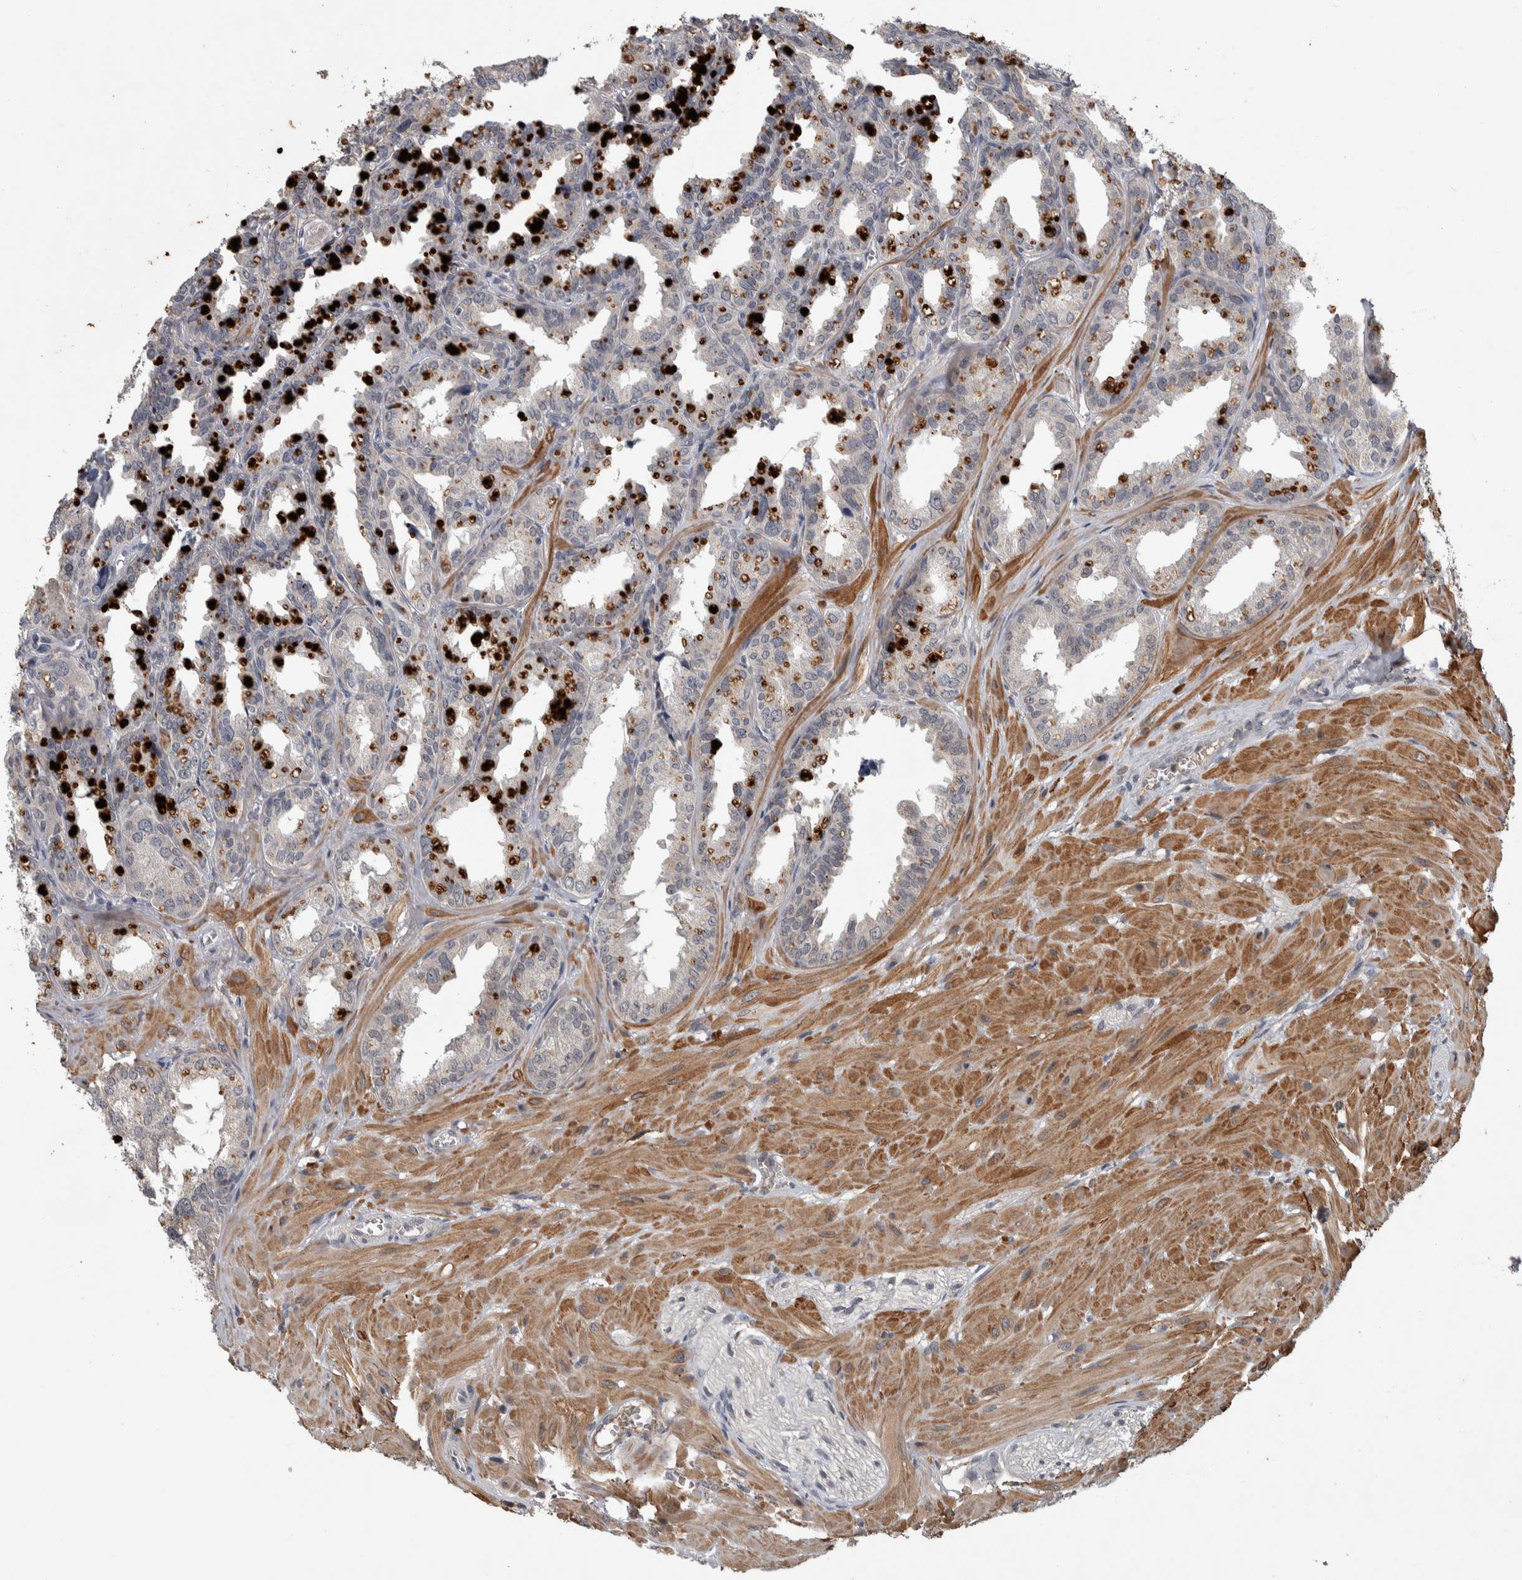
{"staining": {"intensity": "moderate", "quantity": "<25%", "location": "cytoplasmic/membranous"}, "tissue": "seminal vesicle", "cell_type": "Glandular cells", "image_type": "normal", "snomed": [{"axis": "morphology", "description": "Normal tissue, NOS"}, {"axis": "topography", "description": "Prostate"}, {"axis": "topography", "description": "Seminal veicle"}], "caption": "IHC of normal seminal vesicle displays low levels of moderate cytoplasmic/membranous staining in approximately <25% of glandular cells.", "gene": "CHRM3", "patient": {"sex": "male", "age": 51}}